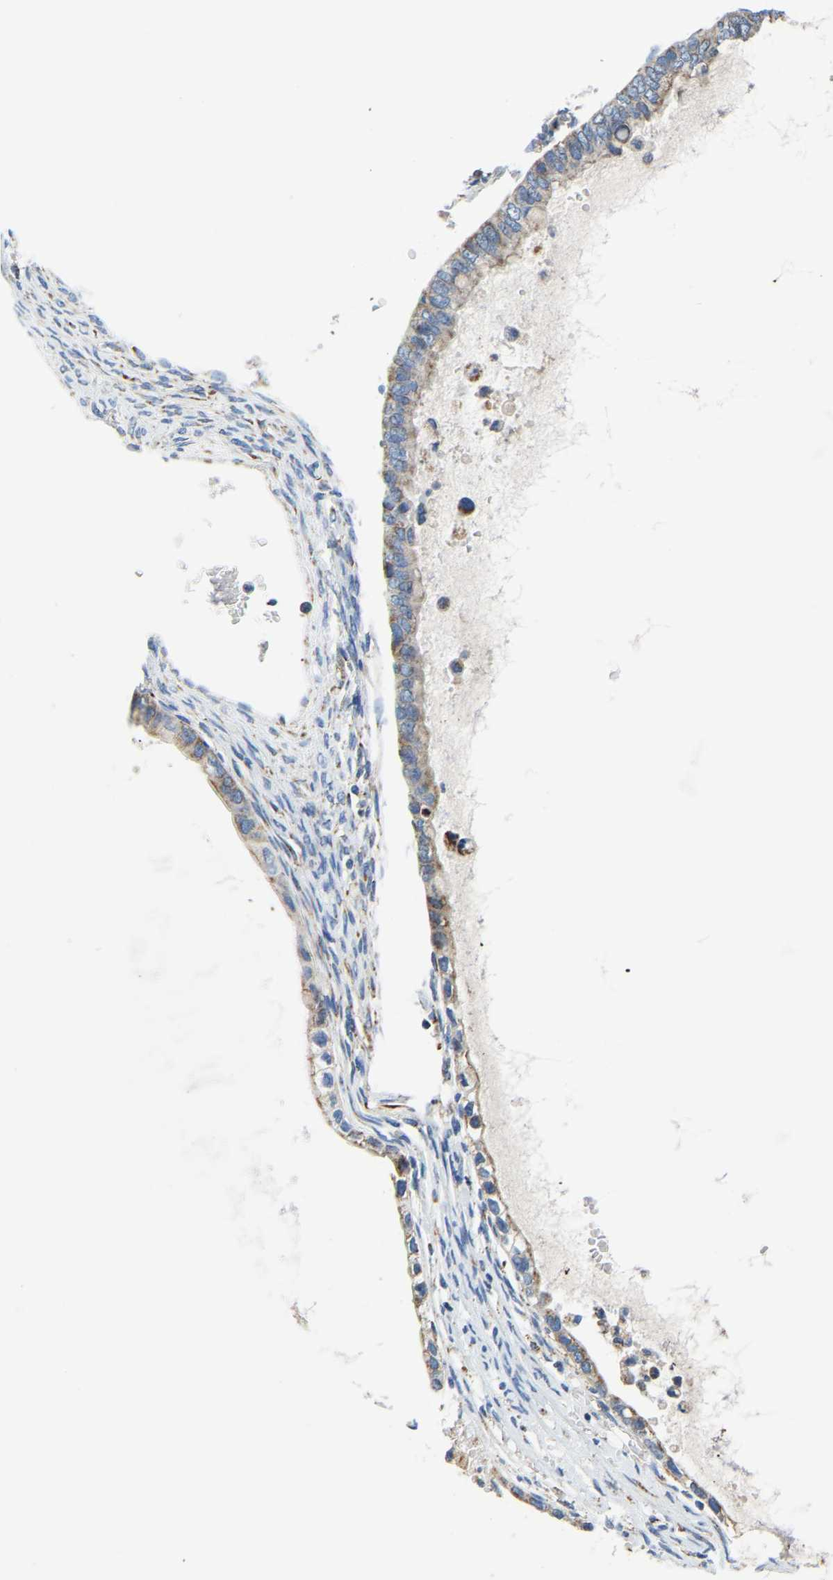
{"staining": {"intensity": "weak", "quantity": ">75%", "location": "cytoplasmic/membranous"}, "tissue": "ovarian cancer", "cell_type": "Tumor cells", "image_type": "cancer", "snomed": [{"axis": "morphology", "description": "Cystadenocarcinoma, mucinous, NOS"}, {"axis": "topography", "description": "Ovary"}], "caption": "This is an image of immunohistochemistry (IHC) staining of mucinous cystadenocarcinoma (ovarian), which shows weak staining in the cytoplasmic/membranous of tumor cells.", "gene": "SFXN1", "patient": {"sex": "female", "age": 80}}